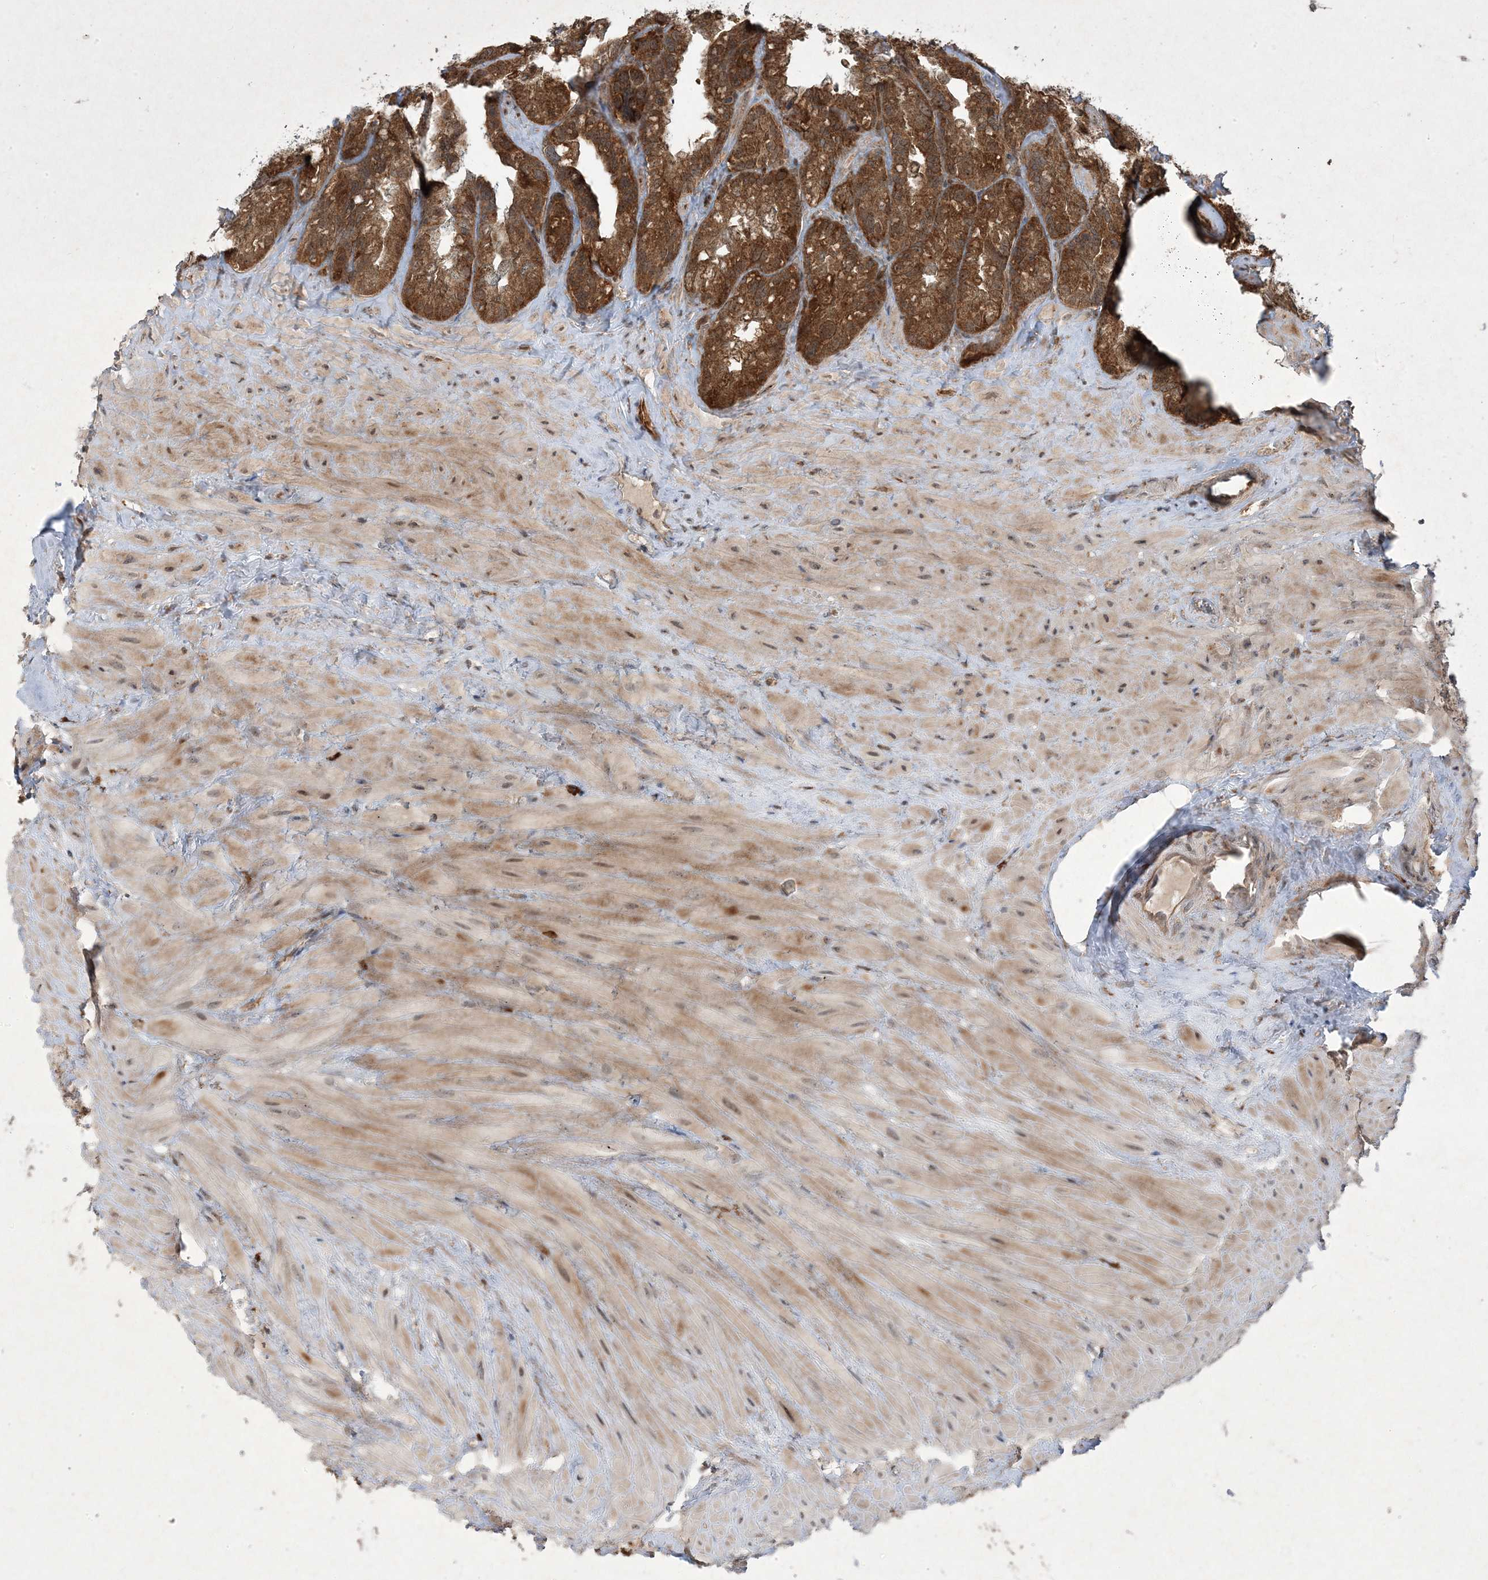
{"staining": {"intensity": "strong", "quantity": ">75%", "location": "cytoplasmic/membranous,nuclear"}, "tissue": "seminal vesicle", "cell_type": "Glandular cells", "image_type": "normal", "snomed": [{"axis": "morphology", "description": "Normal tissue, NOS"}, {"axis": "topography", "description": "Prostate"}, {"axis": "topography", "description": "Seminal veicle"}], "caption": "Glandular cells reveal high levels of strong cytoplasmic/membranous,nuclear staining in approximately >75% of cells in normal seminal vesicle. (Brightfield microscopy of DAB IHC at high magnification).", "gene": "PLEKHM2", "patient": {"sex": "male", "age": 68}}